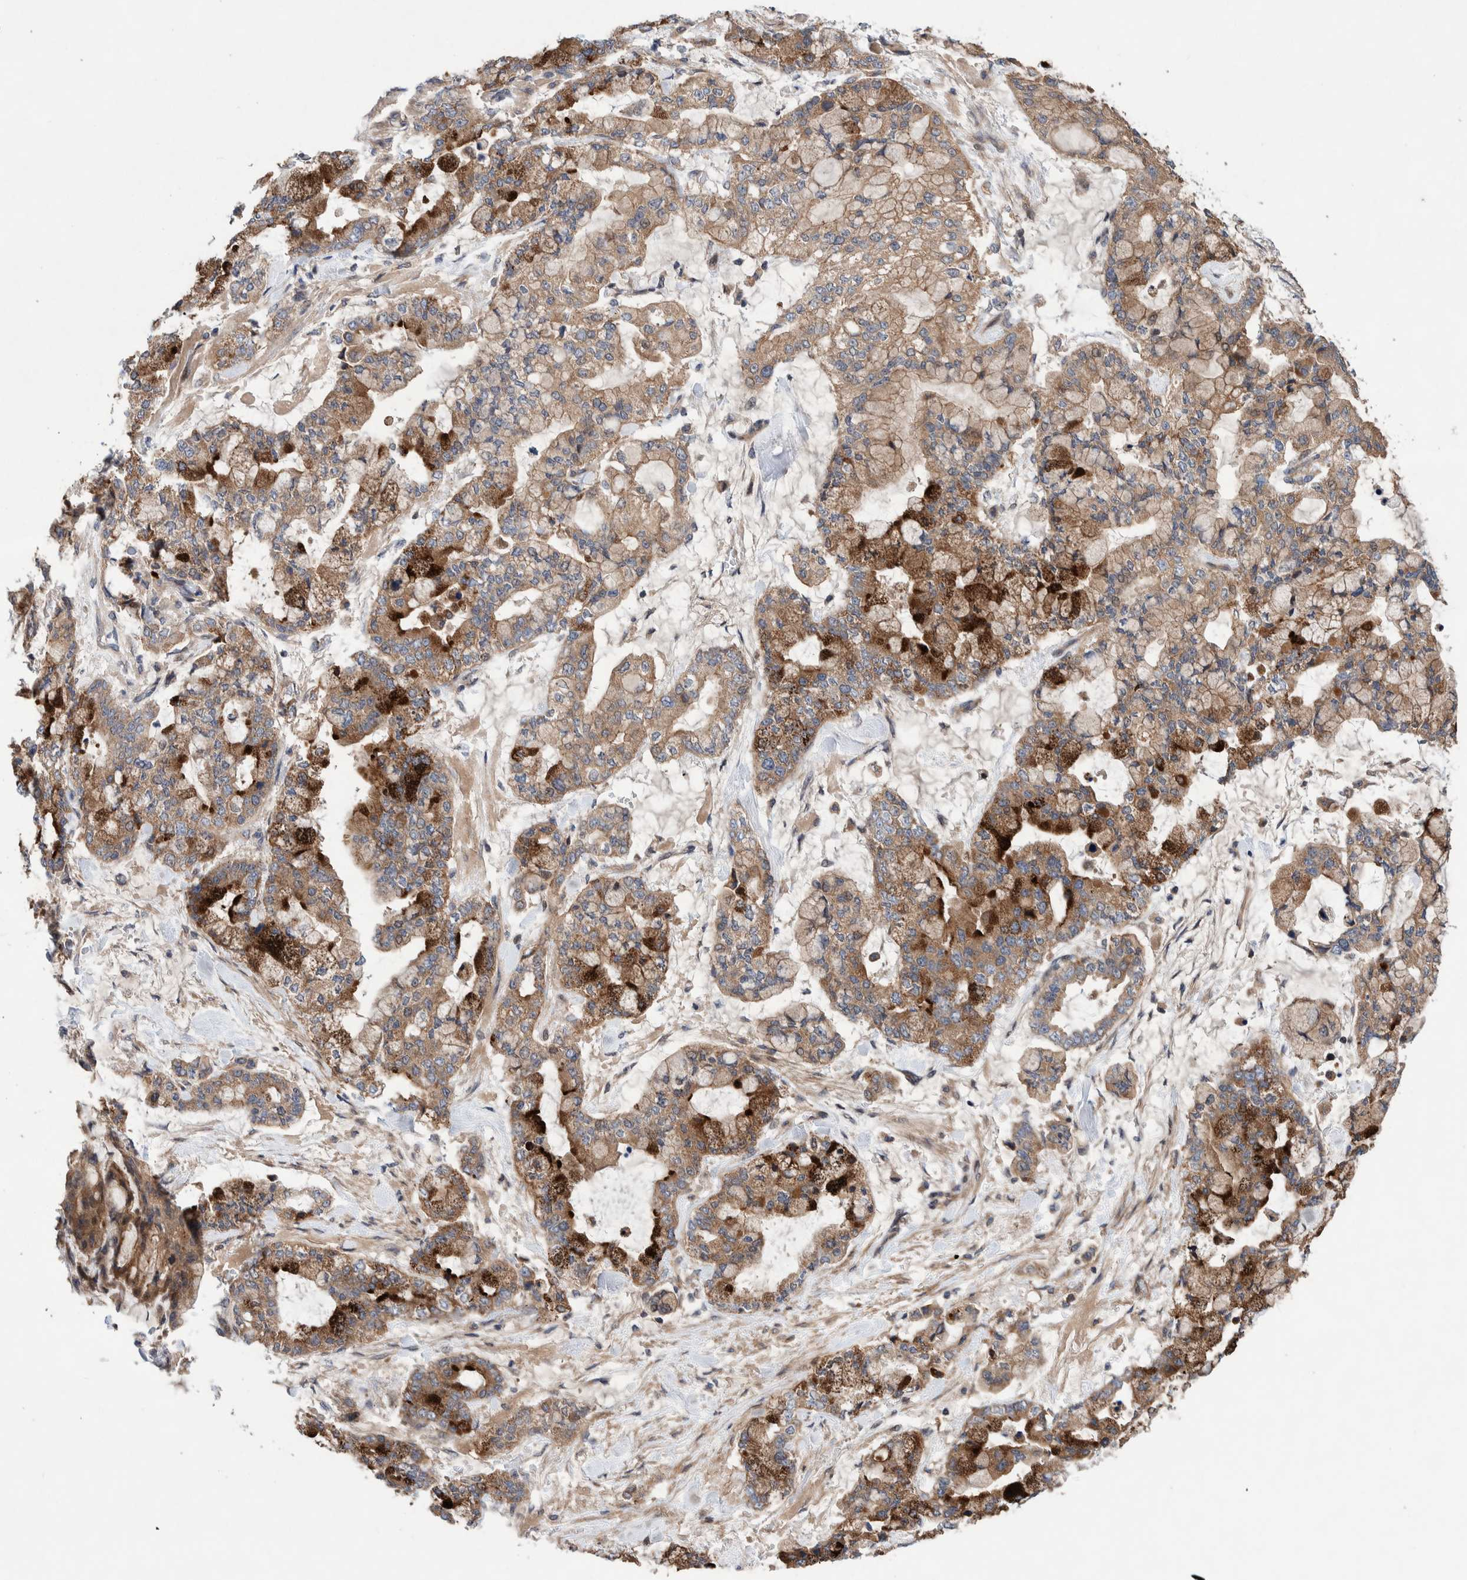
{"staining": {"intensity": "moderate", "quantity": ">75%", "location": "cytoplasmic/membranous"}, "tissue": "stomach cancer", "cell_type": "Tumor cells", "image_type": "cancer", "snomed": [{"axis": "morphology", "description": "Normal tissue, NOS"}, {"axis": "morphology", "description": "Adenocarcinoma, NOS"}, {"axis": "topography", "description": "Stomach, upper"}, {"axis": "topography", "description": "Stomach"}], "caption": "Adenocarcinoma (stomach) tissue demonstrates moderate cytoplasmic/membranous staining in approximately >75% of tumor cells, visualized by immunohistochemistry.", "gene": "PIK3R6", "patient": {"sex": "male", "age": 76}}